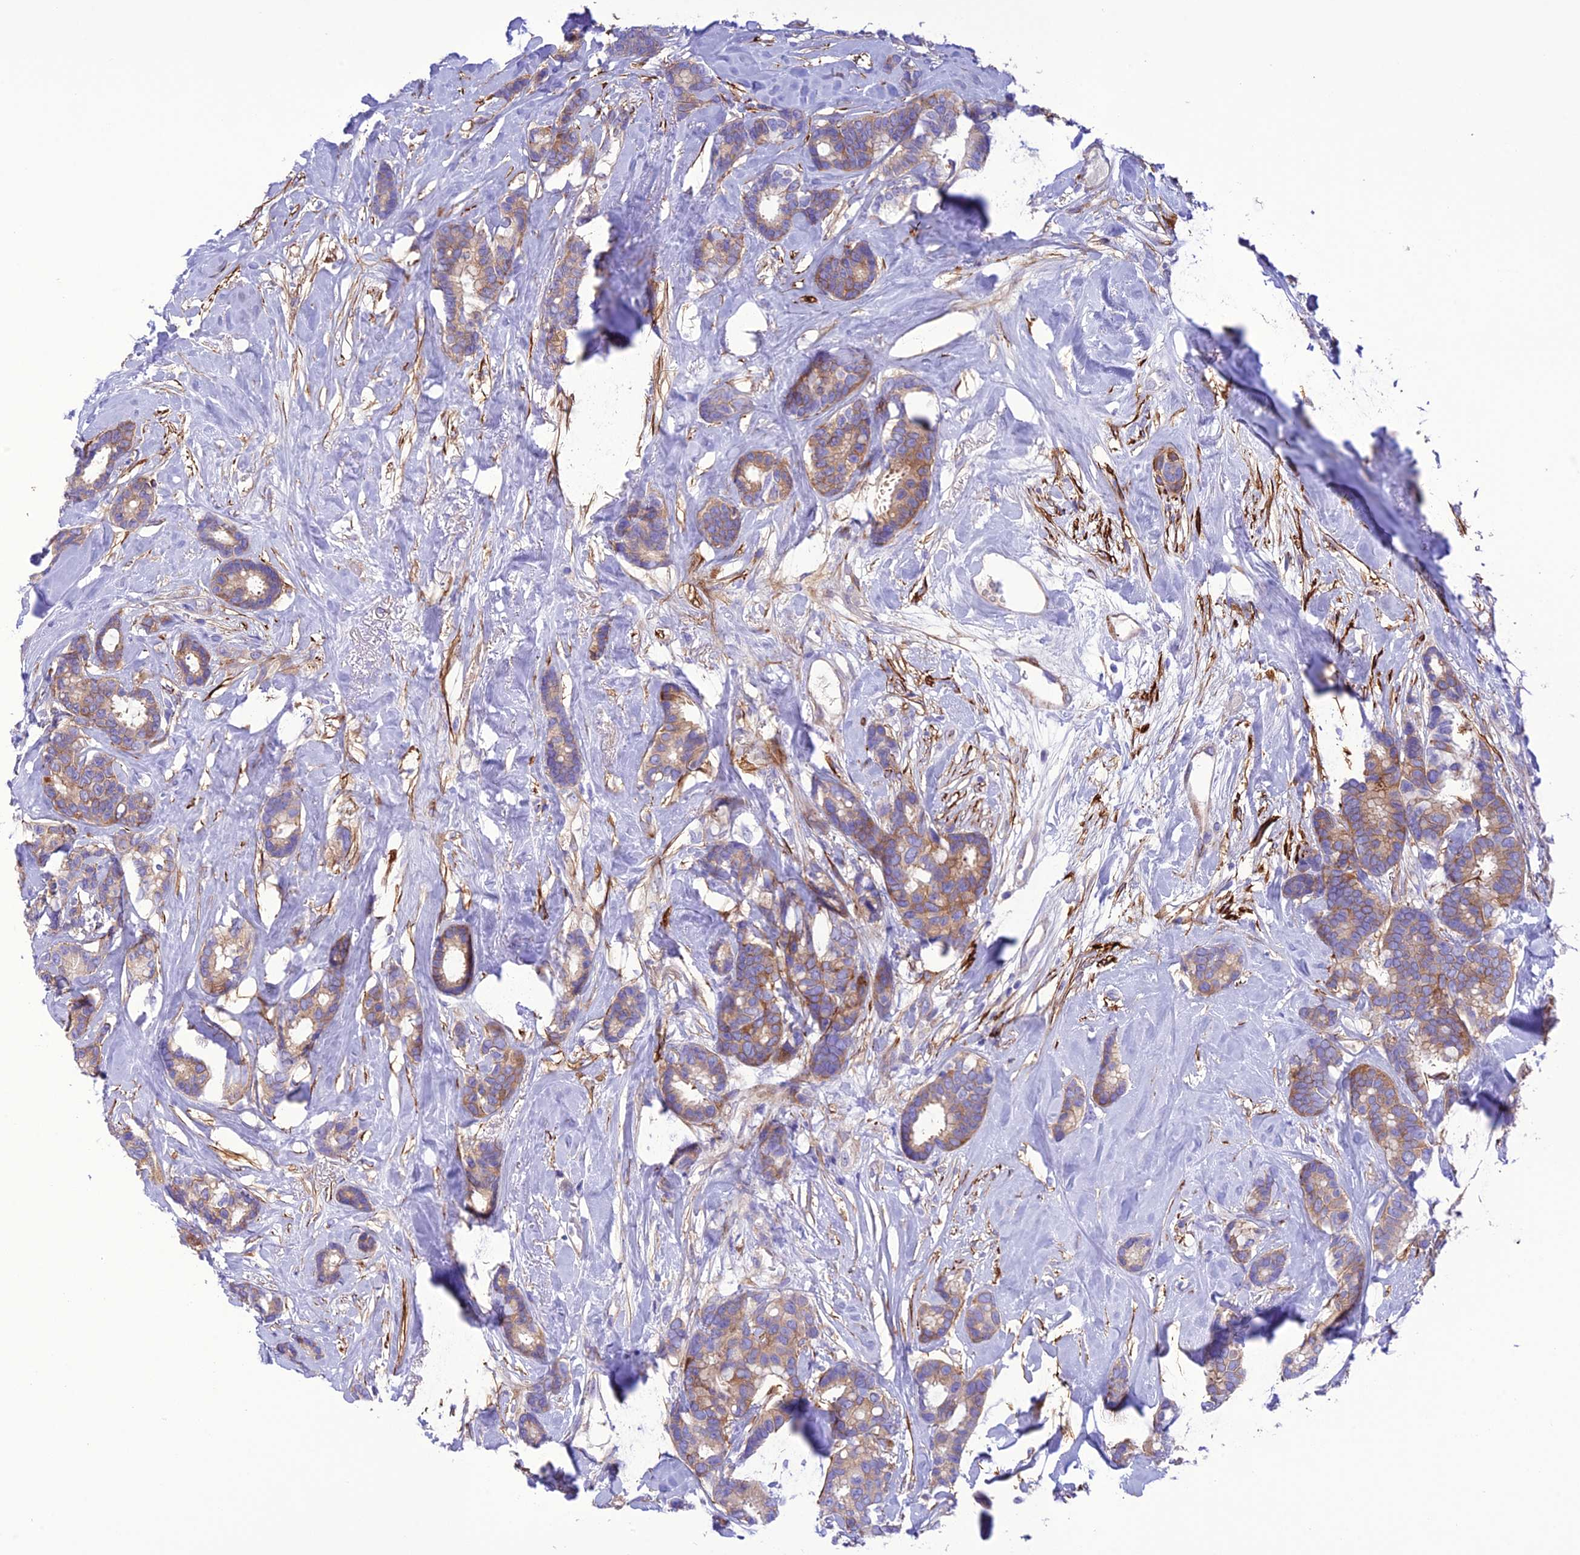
{"staining": {"intensity": "moderate", "quantity": "25%-75%", "location": "cytoplasmic/membranous"}, "tissue": "breast cancer", "cell_type": "Tumor cells", "image_type": "cancer", "snomed": [{"axis": "morphology", "description": "Duct carcinoma"}, {"axis": "topography", "description": "Breast"}], "caption": "High-magnification brightfield microscopy of infiltrating ductal carcinoma (breast) stained with DAB (brown) and counterstained with hematoxylin (blue). tumor cells exhibit moderate cytoplasmic/membranous positivity is appreciated in about25%-75% of cells.", "gene": "FRA10AC1", "patient": {"sex": "female", "age": 87}}